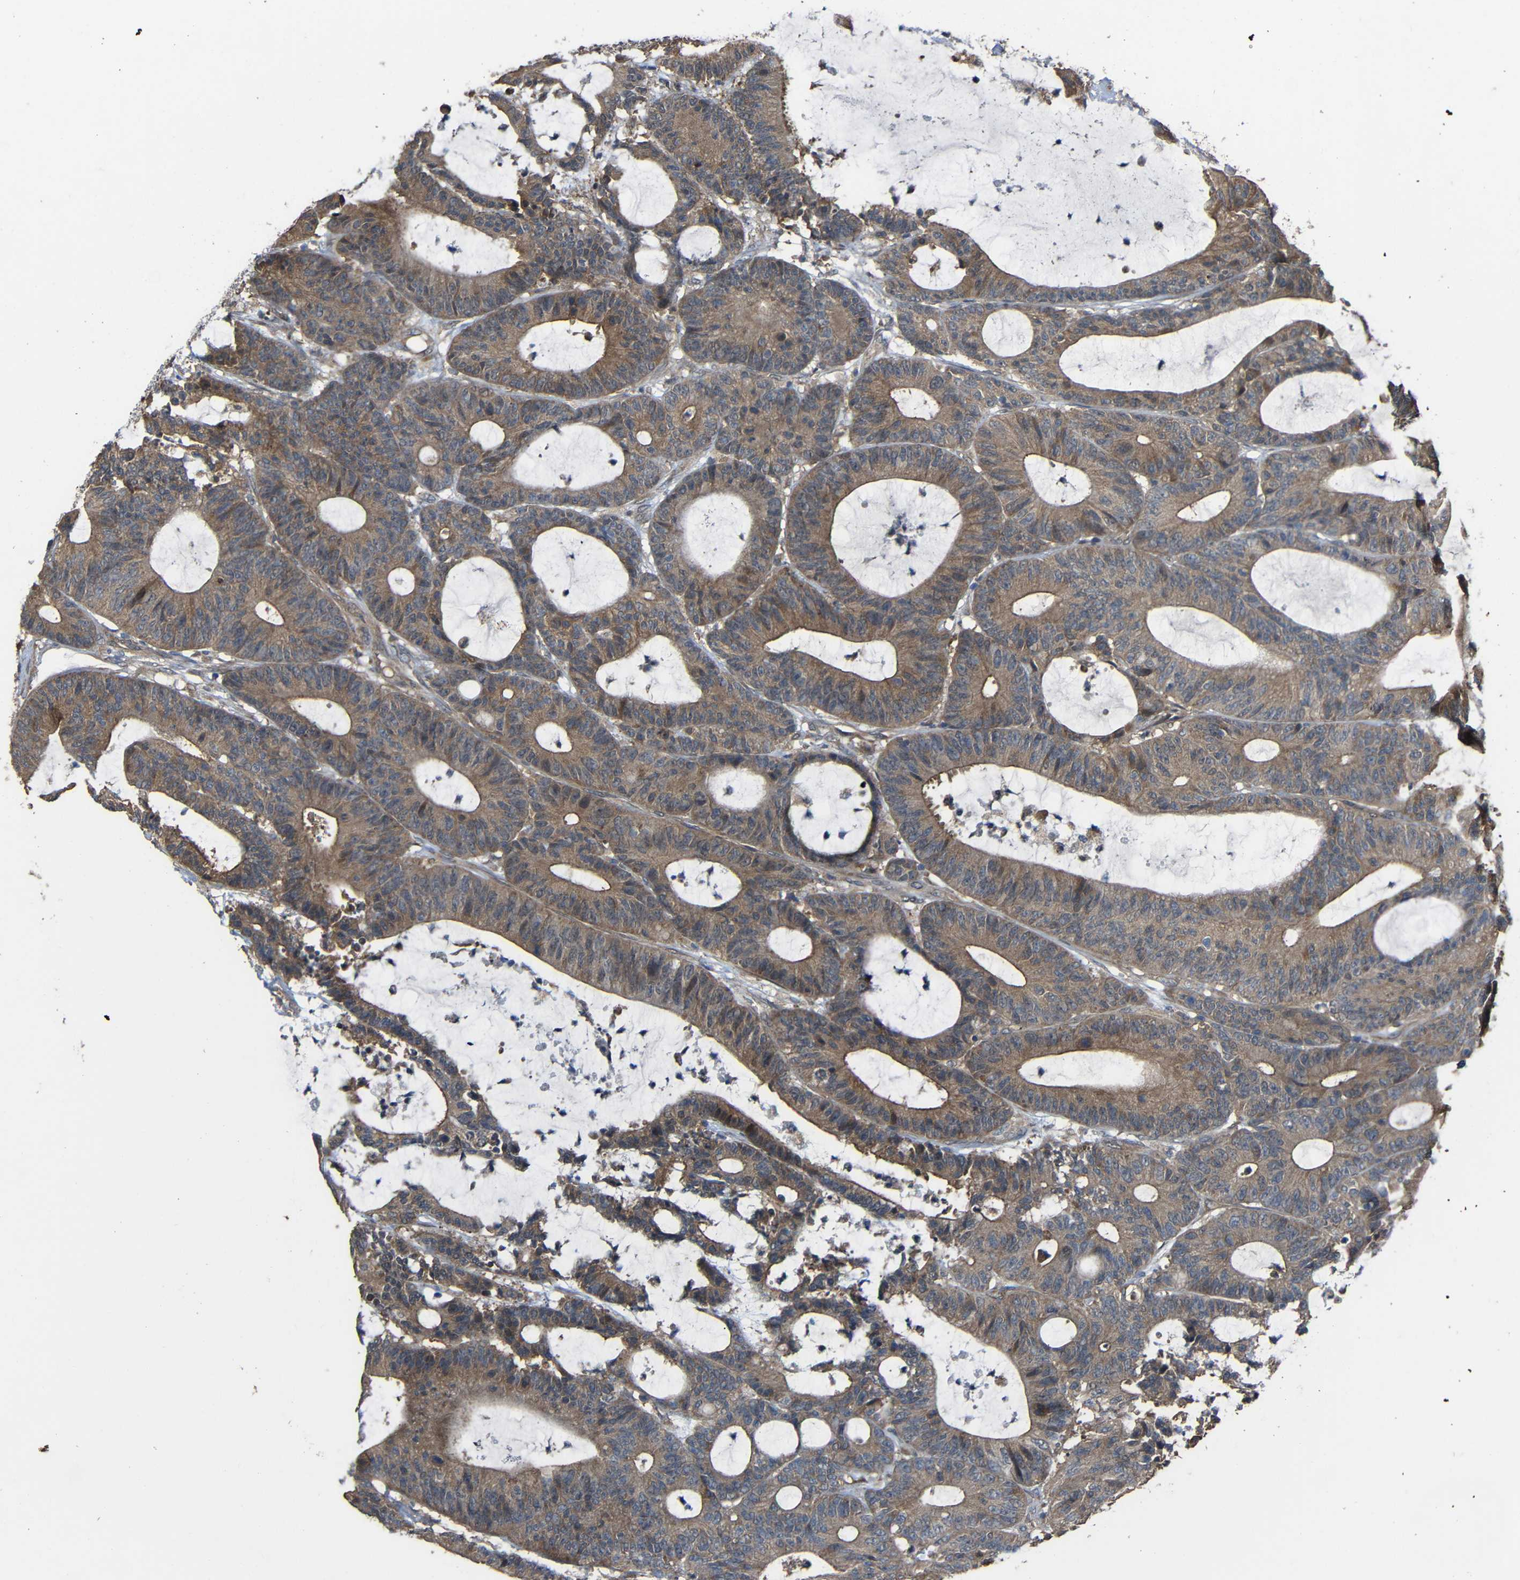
{"staining": {"intensity": "moderate", "quantity": ">75%", "location": "cytoplasmic/membranous"}, "tissue": "colorectal cancer", "cell_type": "Tumor cells", "image_type": "cancer", "snomed": [{"axis": "morphology", "description": "Adenocarcinoma, NOS"}, {"axis": "topography", "description": "Colon"}], "caption": "Human colorectal adenocarcinoma stained for a protein (brown) exhibits moderate cytoplasmic/membranous positive positivity in about >75% of tumor cells.", "gene": "CHST9", "patient": {"sex": "female", "age": 84}}